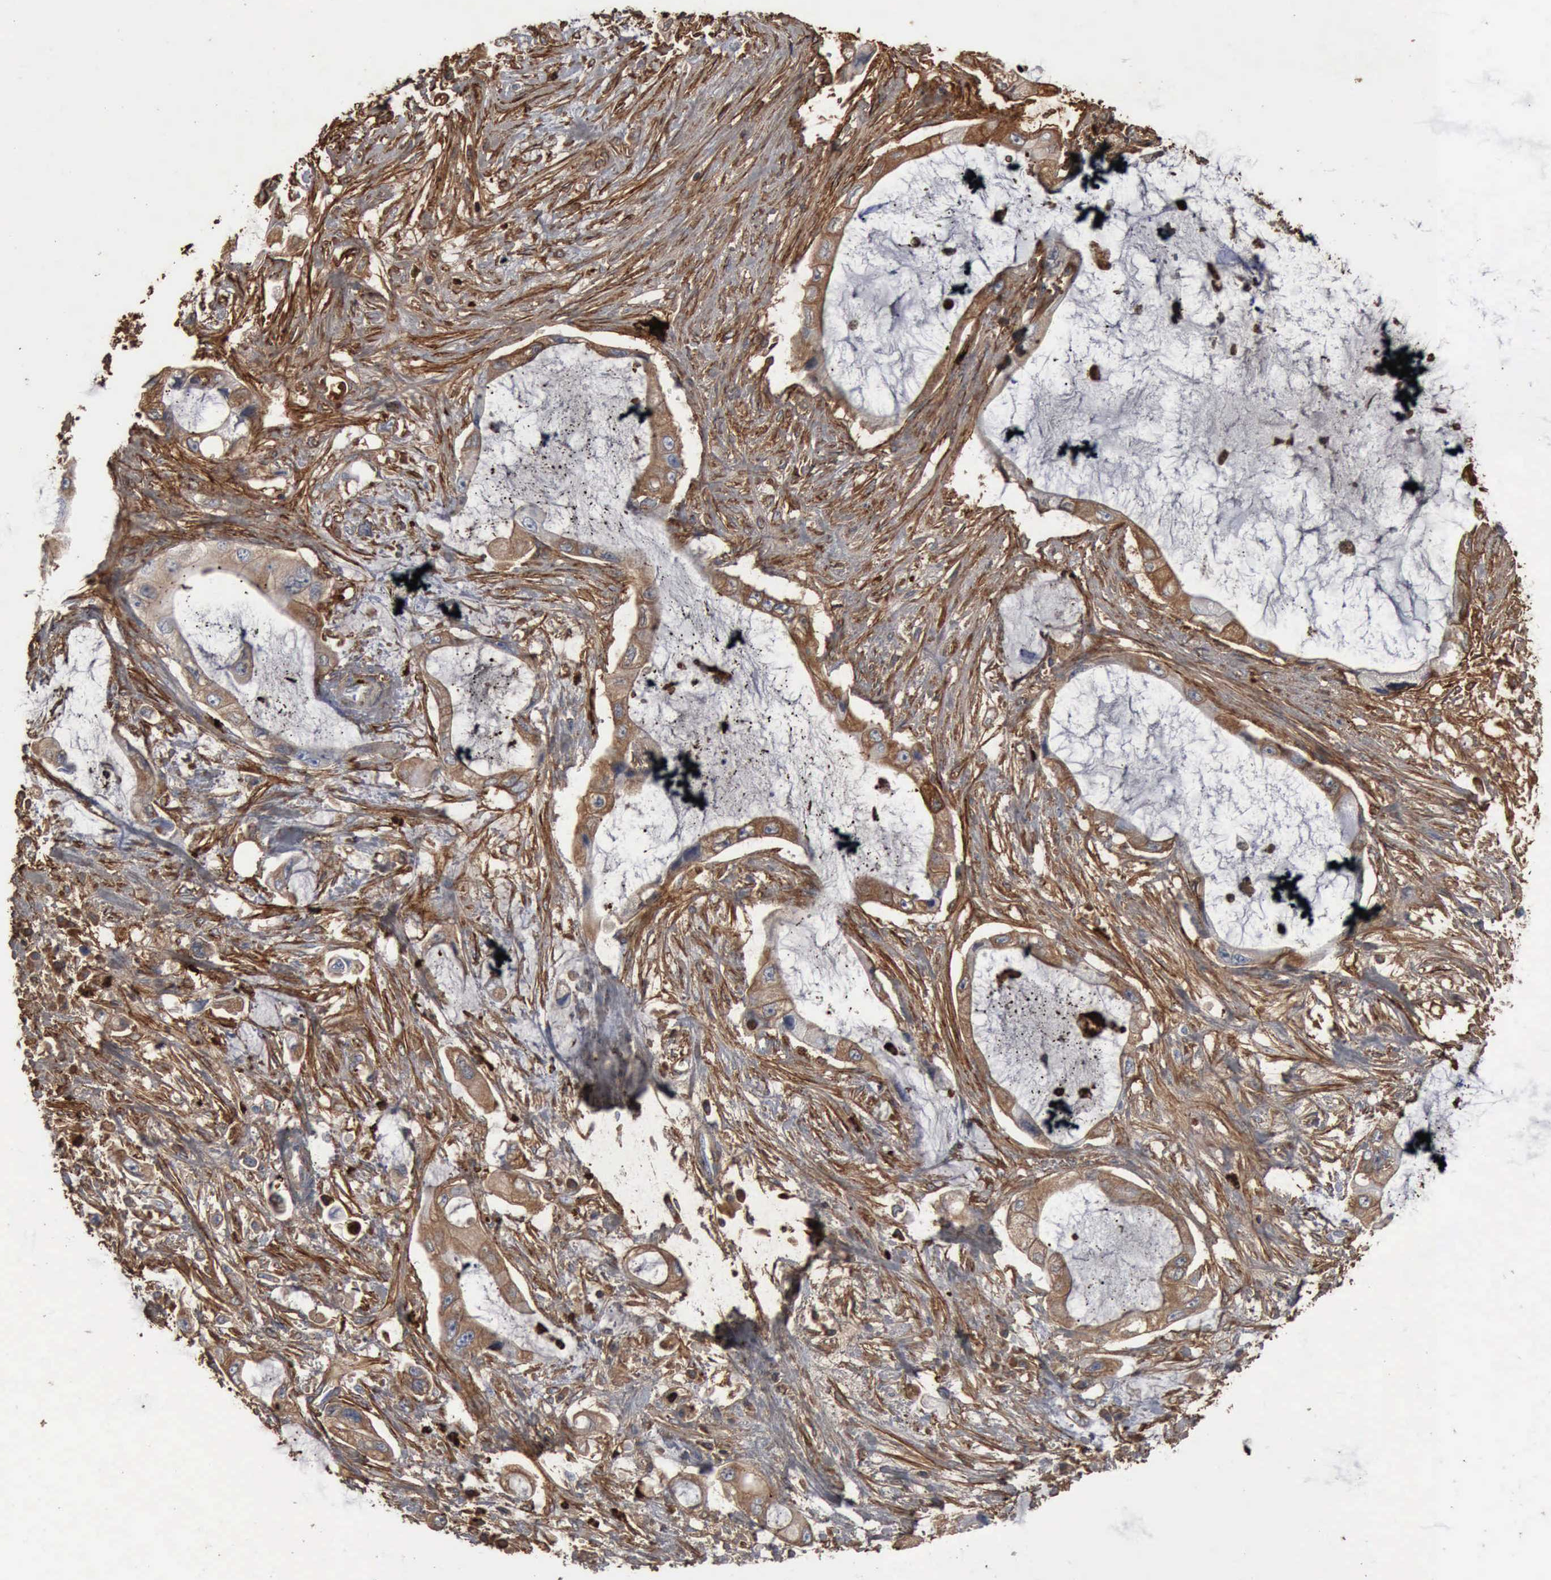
{"staining": {"intensity": "moderate", "quantity": "25%-75%", "location": "cytoplasmic/membranous"}, "tissue": "pancreatic cancer", "cell_type": "Tumor cells", "image_type": "cancer", "snomed": [{"axis": "morphology", "description": "Adenocarcinoma, NOS"}, {"axis": "topography", "description": "Pancreas"}, {"axis": "topography", "description": "Stomach, upper"}], "caption": "Brown immunohistochemical staining in adenocarcinoma (pancreatic) exhibits moderate cytoplasmic/membranous staining in approximately 25%-75% of tumor cells.", "gene": "FN1", "patient": {"sex": "male", "age": 77}}